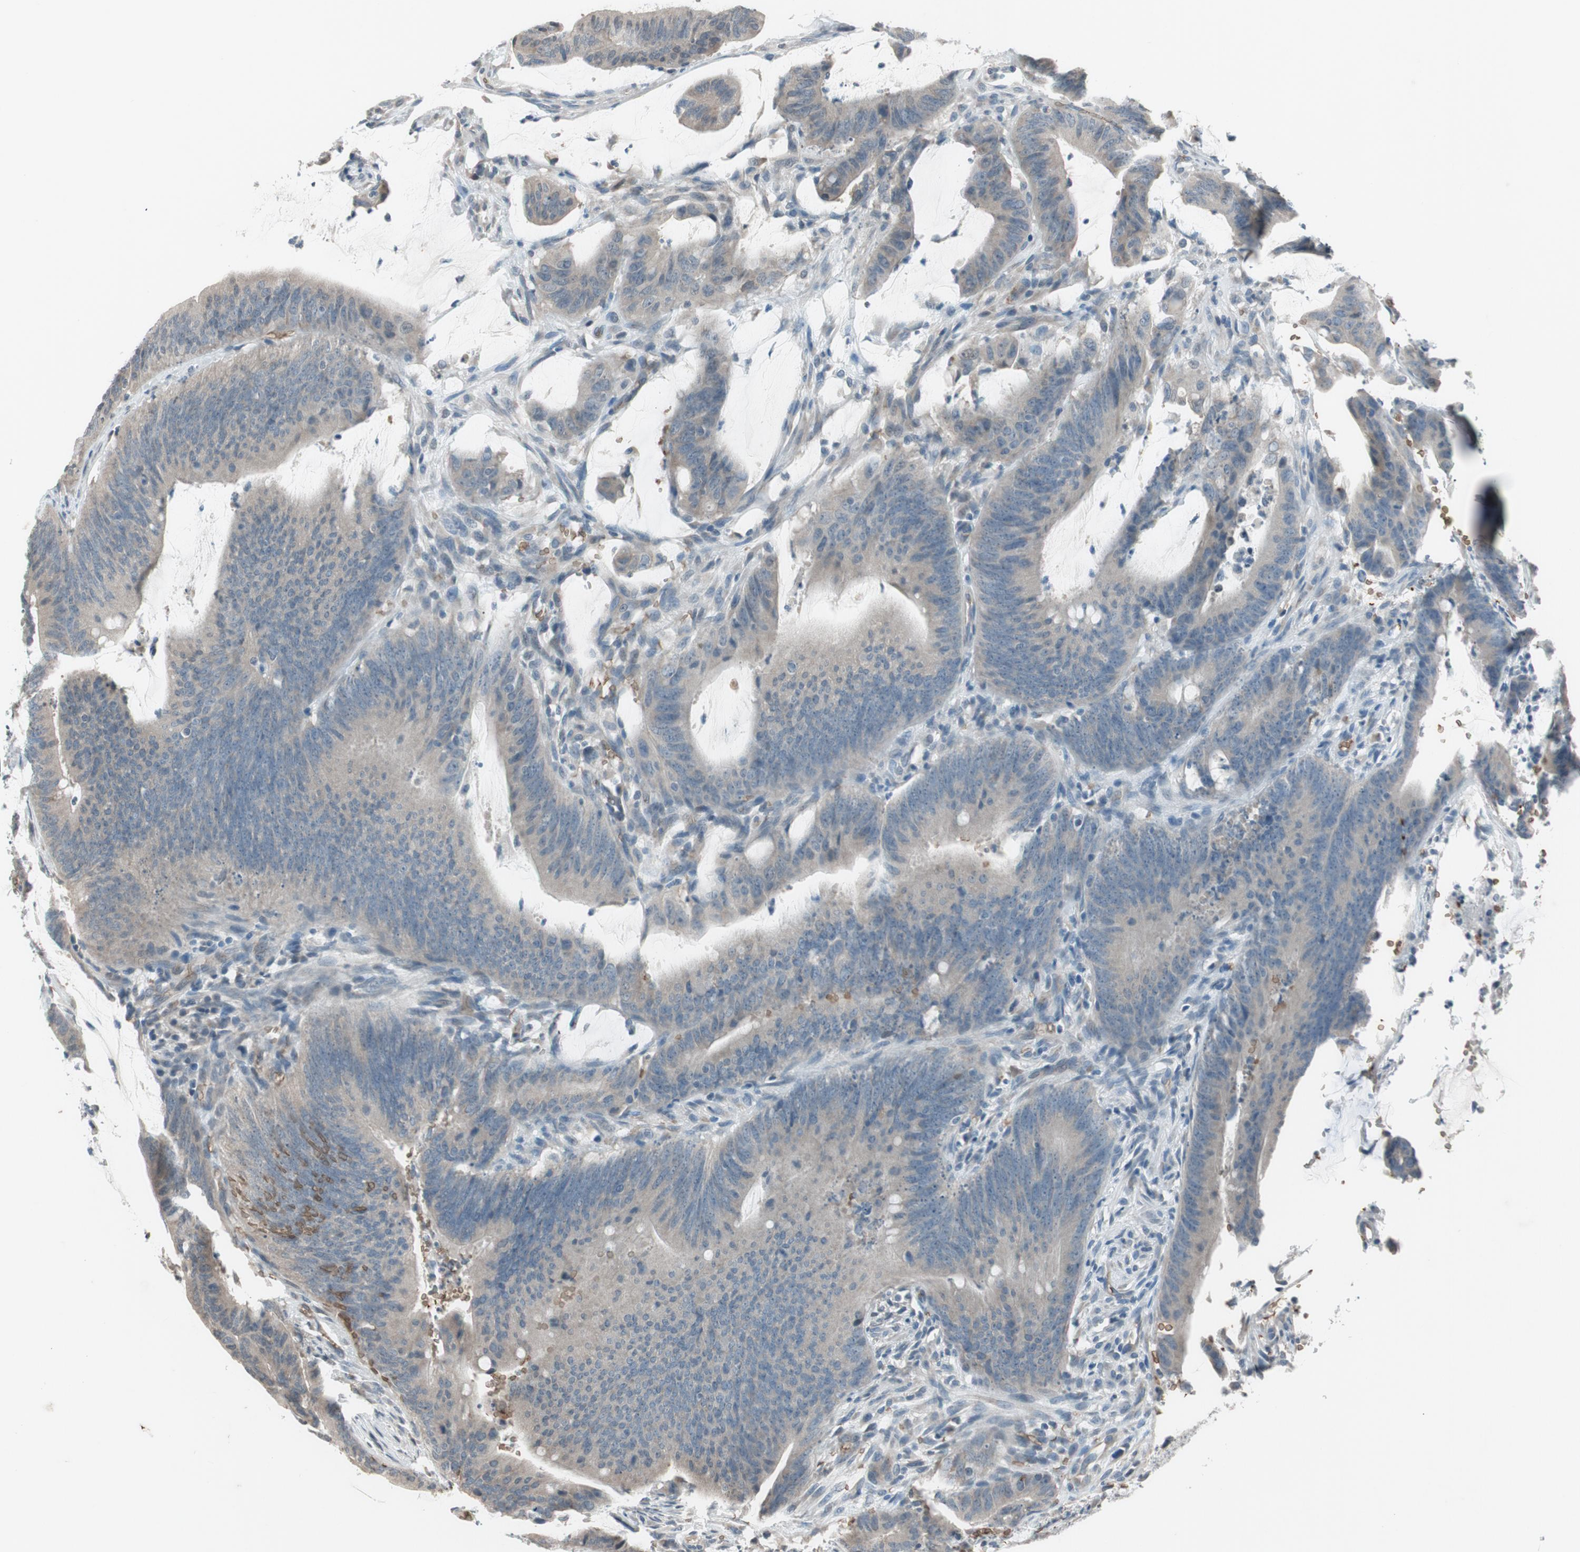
{"staining": {"intensity": "negative", "quantity": "none", "location": "none"}, "tissue": "colorectal cancer", "cell_type": "Tumor cells", "image_type": "cancer", "snomed": [{"axis": "morphology", "description": "Adenocarcinoma, NOS"}, {"axis": "topography", "description": "Rectum"}], "caption": "Protein analysis of colorectal cancer (adenocarcinoma) demonstrates no significant positivity in tumor cells.", "gene": "GYPC", "patient": {"sex": "female", "age": 66}}